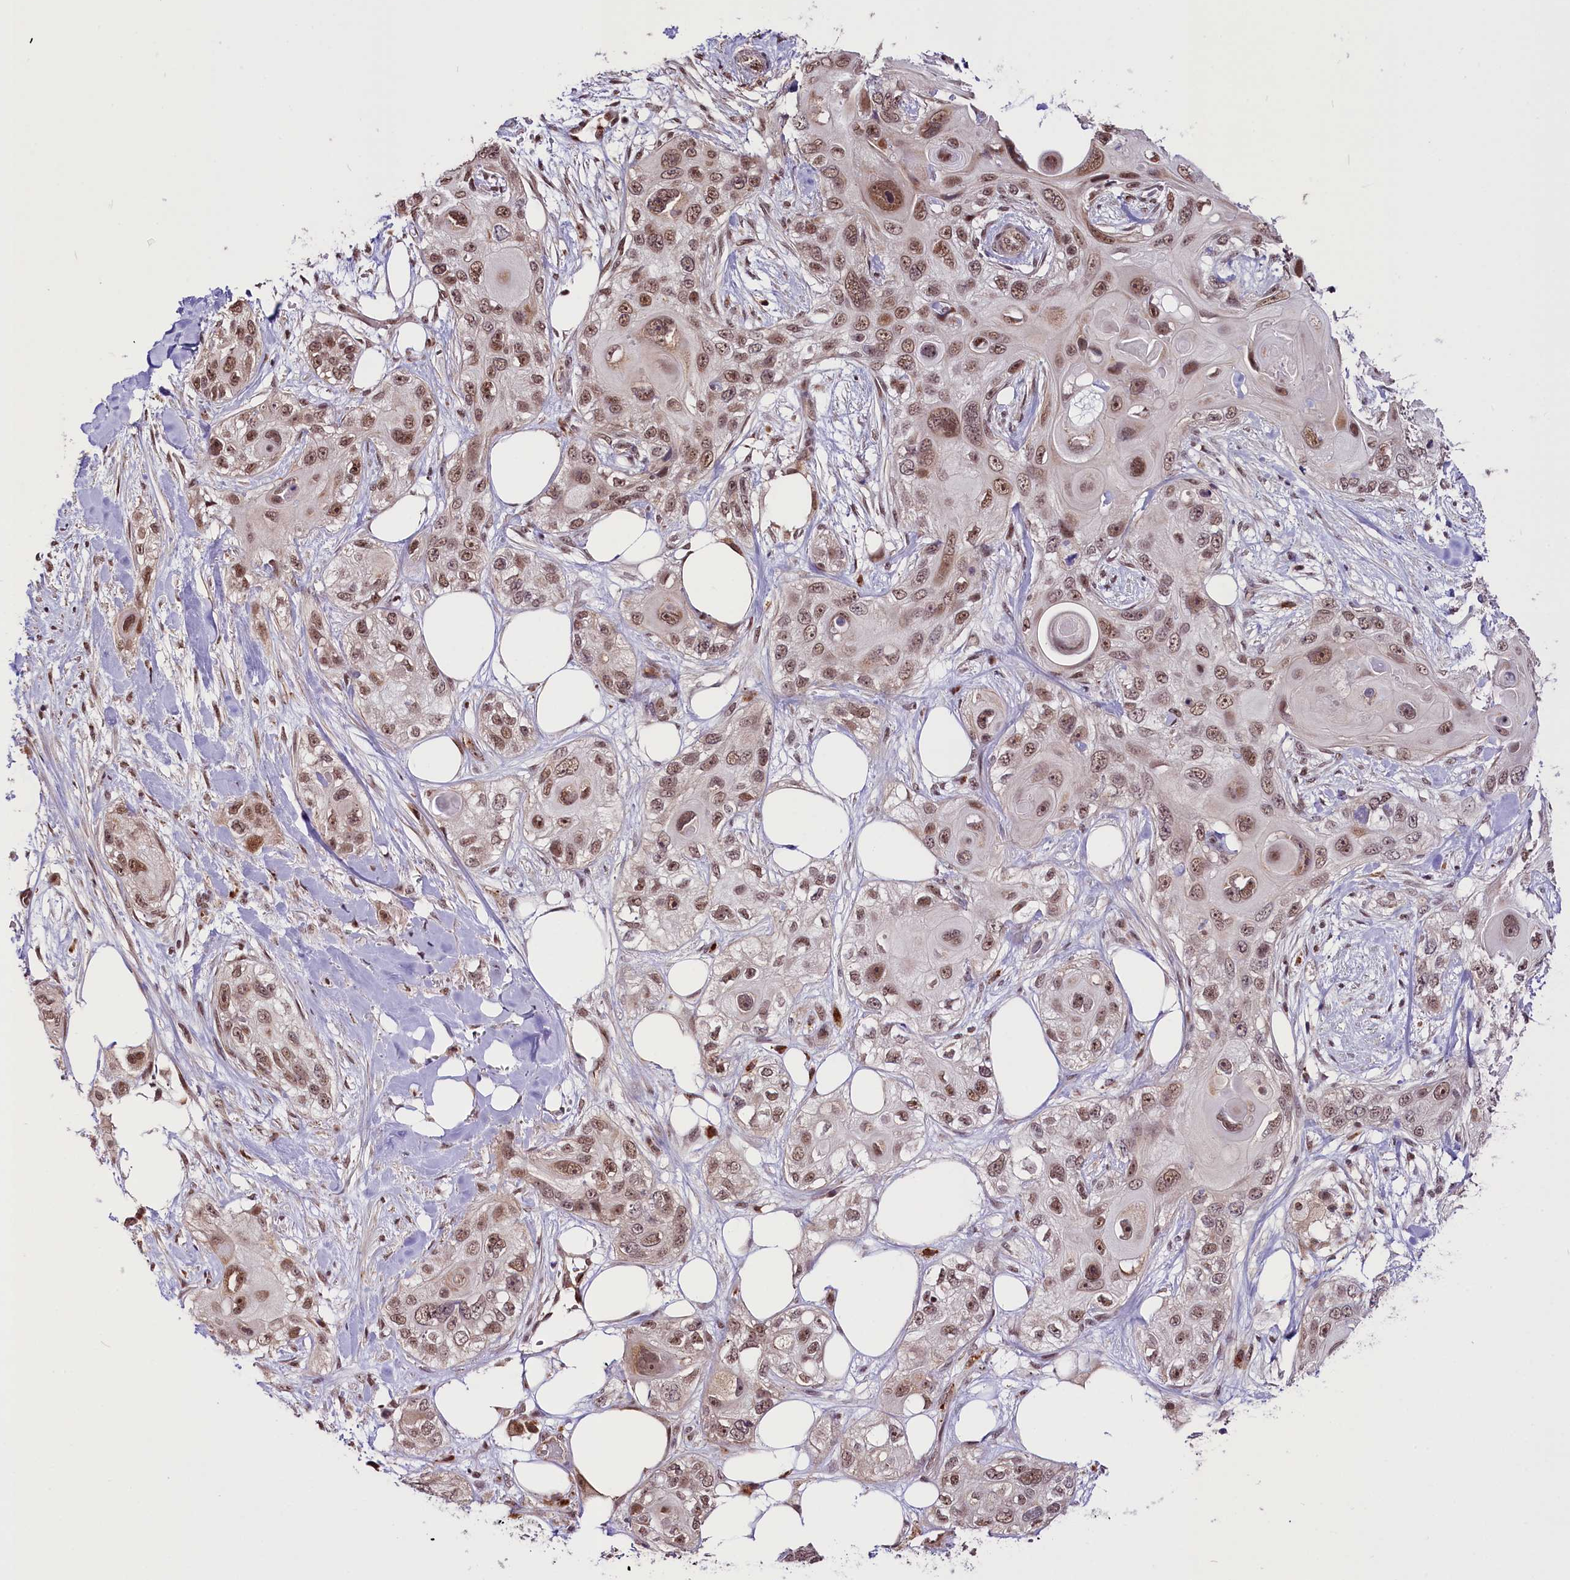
{"staining": {"intensity": "moderate", "quantity": ">75%", "location": "nuclear"}, "tissue": "skin cancer", "cell_type": "Tumor cells", "image_type": "cancer", "snomed": [{"axis": "morphology", "description": "Normal tissue, NOS"}, {"axis": "morphology", "description": "Squamous cell carcinoma, NOS"}, {"axis": "topography", "description": "Skin"}], "caption": "Immunohistochemical staining of human skin squamous cell carcinoma displays medium levels of moderate nuclear protein expression in about >75% of tumor cells. (DAB (3,3'-diaminobenzidine) IHC with brightfield microscopy, high magnification).", "gene": "MRPL54", "patient": {"sex": "male", "age": 72}}